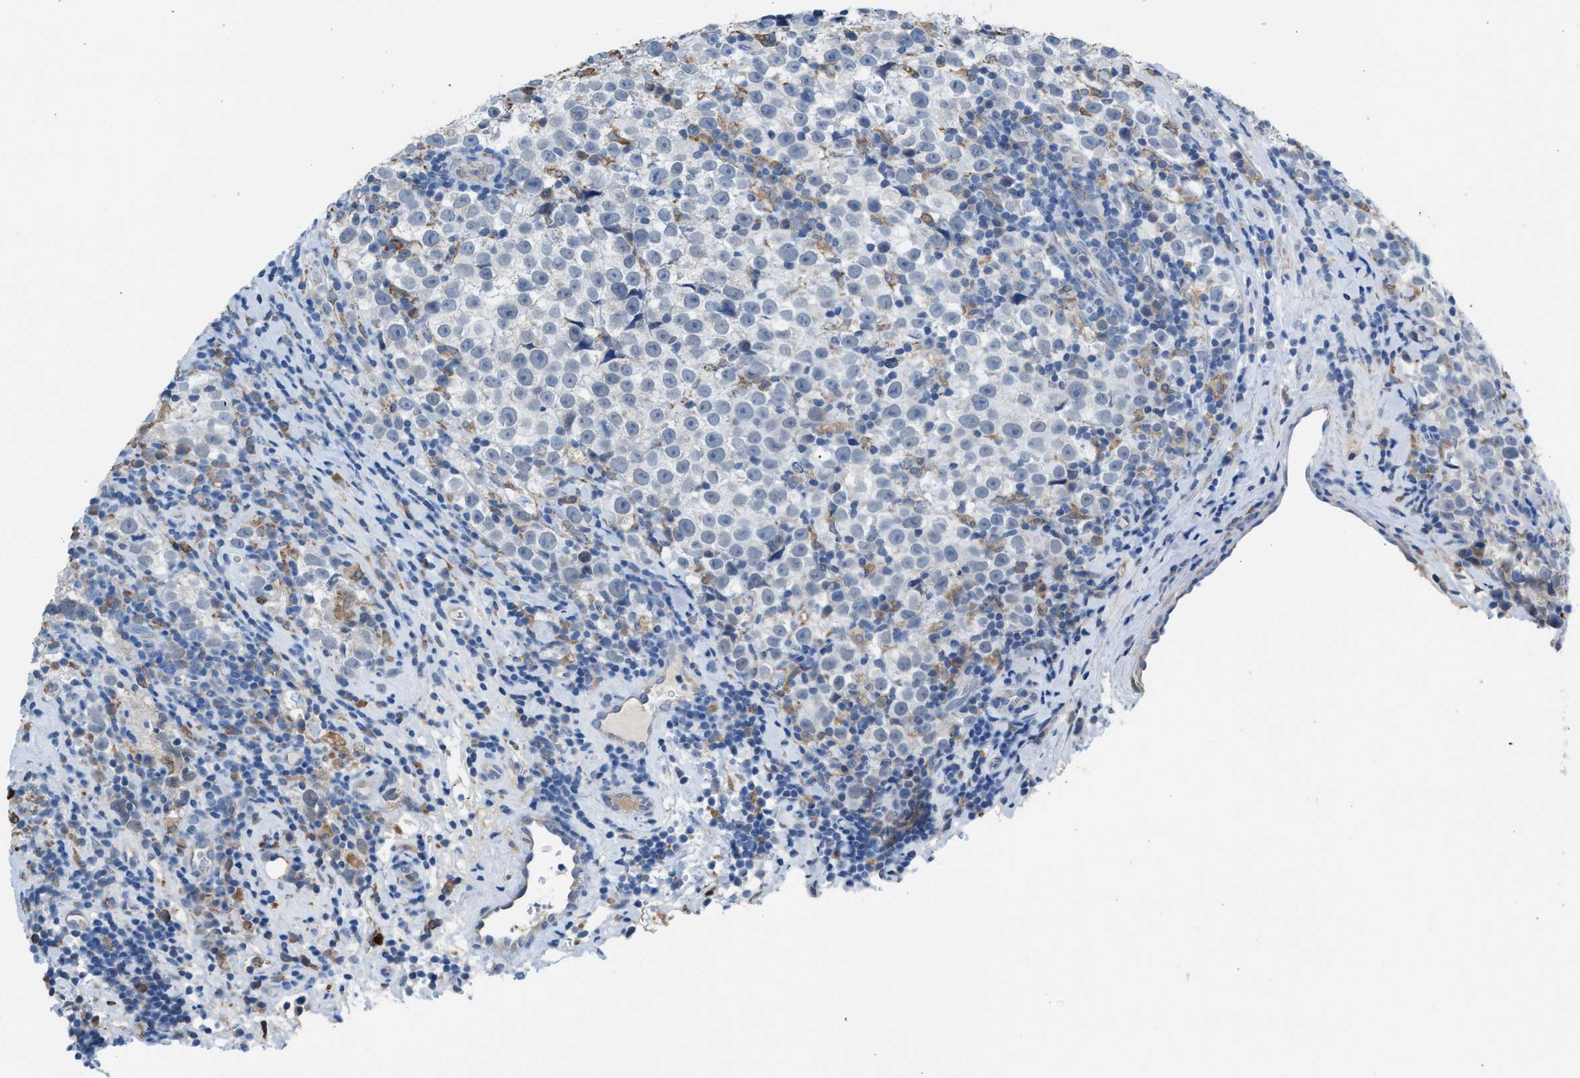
{"staining": {"intensity": "negative", "quantity": "none", "location": "none"}, "tissue": "testis cancer", "cell_type": "Tumor cells", "image_type": "cancer", "snomed": [{"axis": "morphology", "description": "Normal tissue, NOS"}, {"axis": "morphology", "description": "Seminoma, NOS"}, {"axis": "topography", "description": "Testis"}], "caption": "High magnification brightfield microscopy of seminoma (testis) stained with DAB (3,3'-diaminobenzidine) (brown) and counterstained with hematoxylin (blue): tumor cells show no significant staining.", "gene": "CA3", "patient": {"sex": "male", "age": 43}}